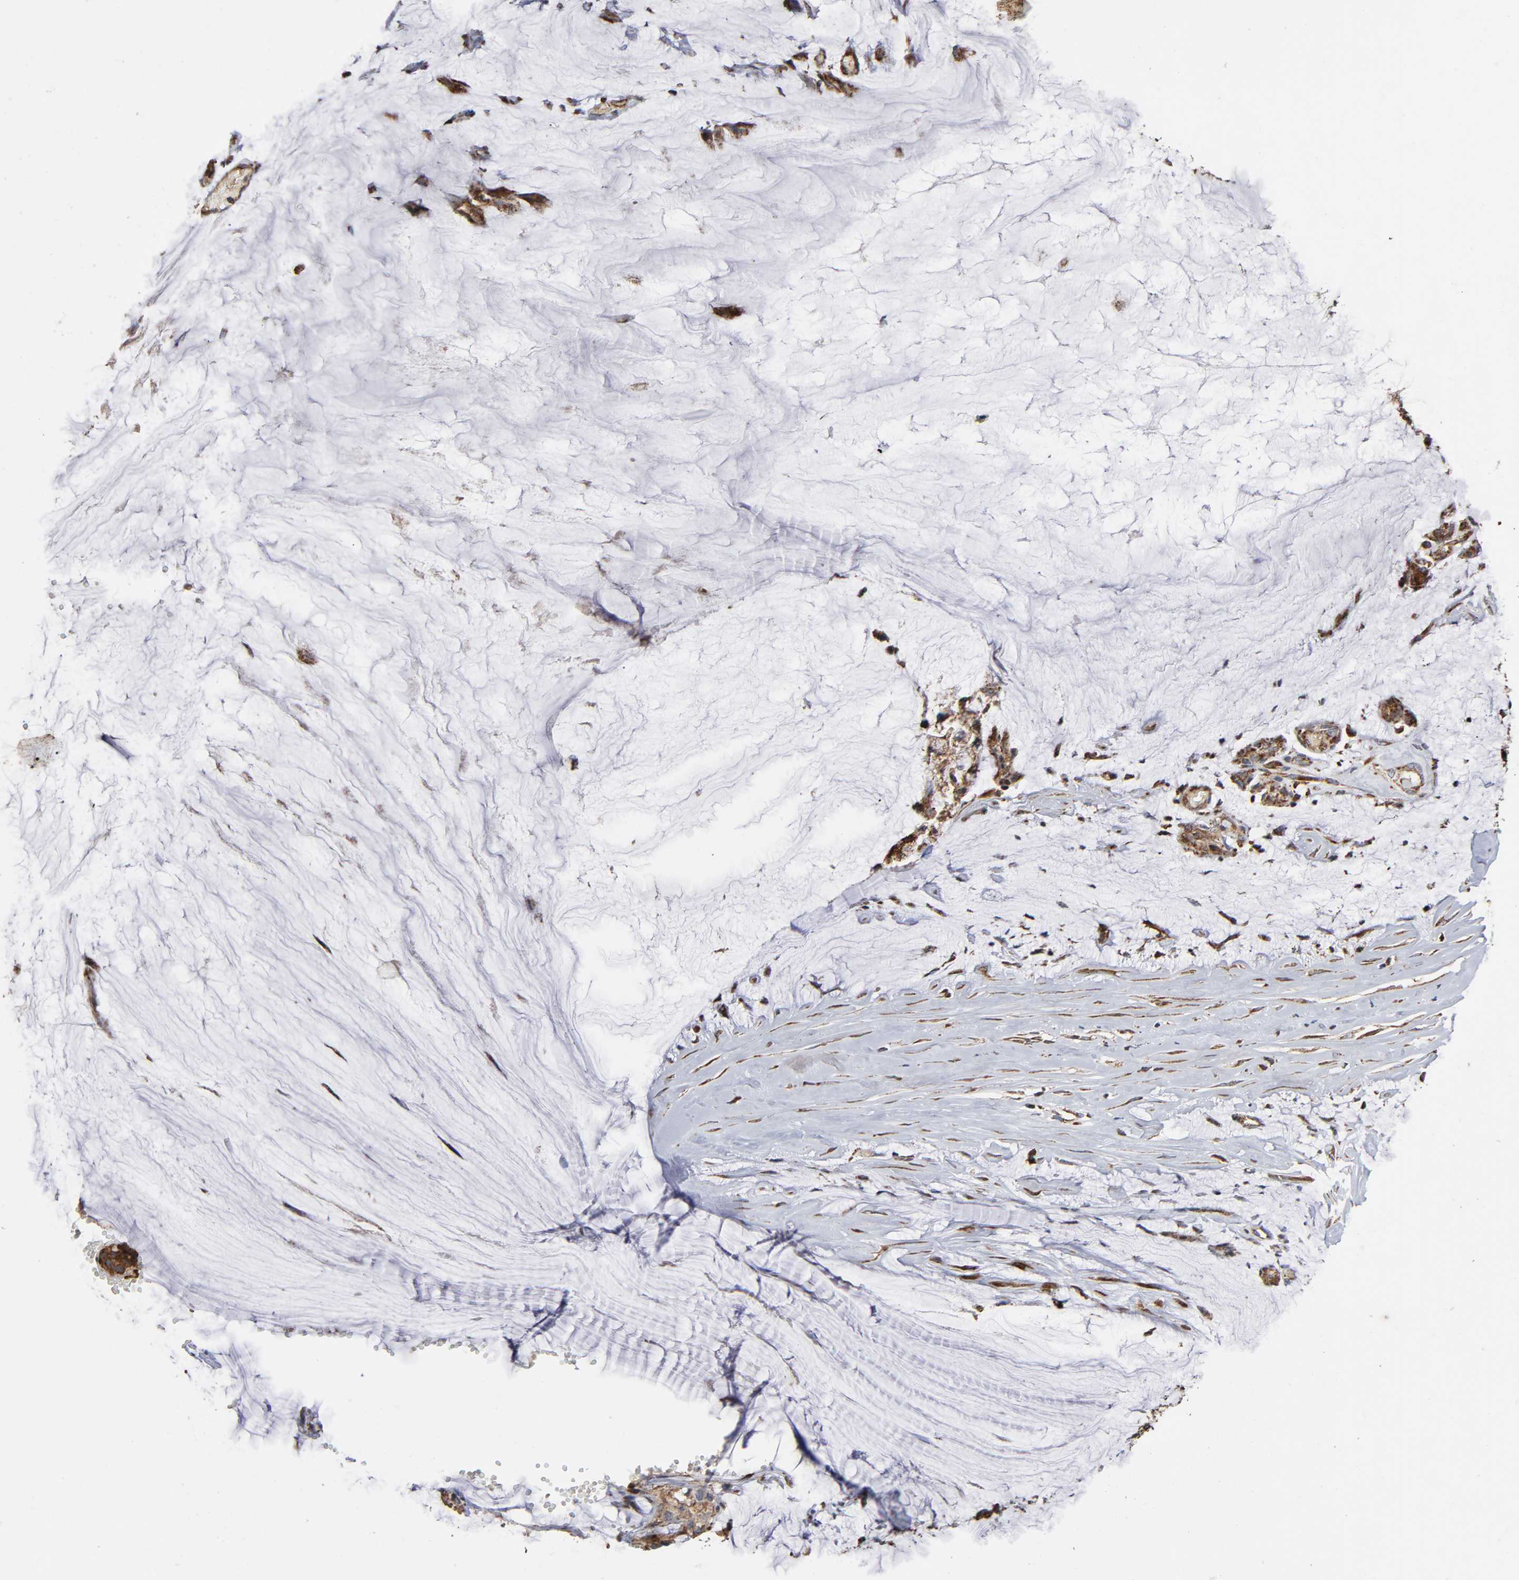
{"staining": {"intensity": "strong", "quantity": ">75%", "location": "cytoplasmic/membranous"}, "tissue": "ovarian cancer", "cell_type": "Tumor cells", "image_type": "cancer", "snomed": [{"axis": "morphology", "description": "Cystadenocarcinoma, mucinous, NOS"}, {"axis": "topography", "description": "Ovary"}], "caption": "Approximately >75% of tumor cells in ovarian mucinous cystadenocarcinoma exhibit strong cytoplasmic/membranous protein positivity as visualized by brown immunohistochemical staining.", "gene": "MAP3K1", "patient": {"sex": "female", "age": 39}}